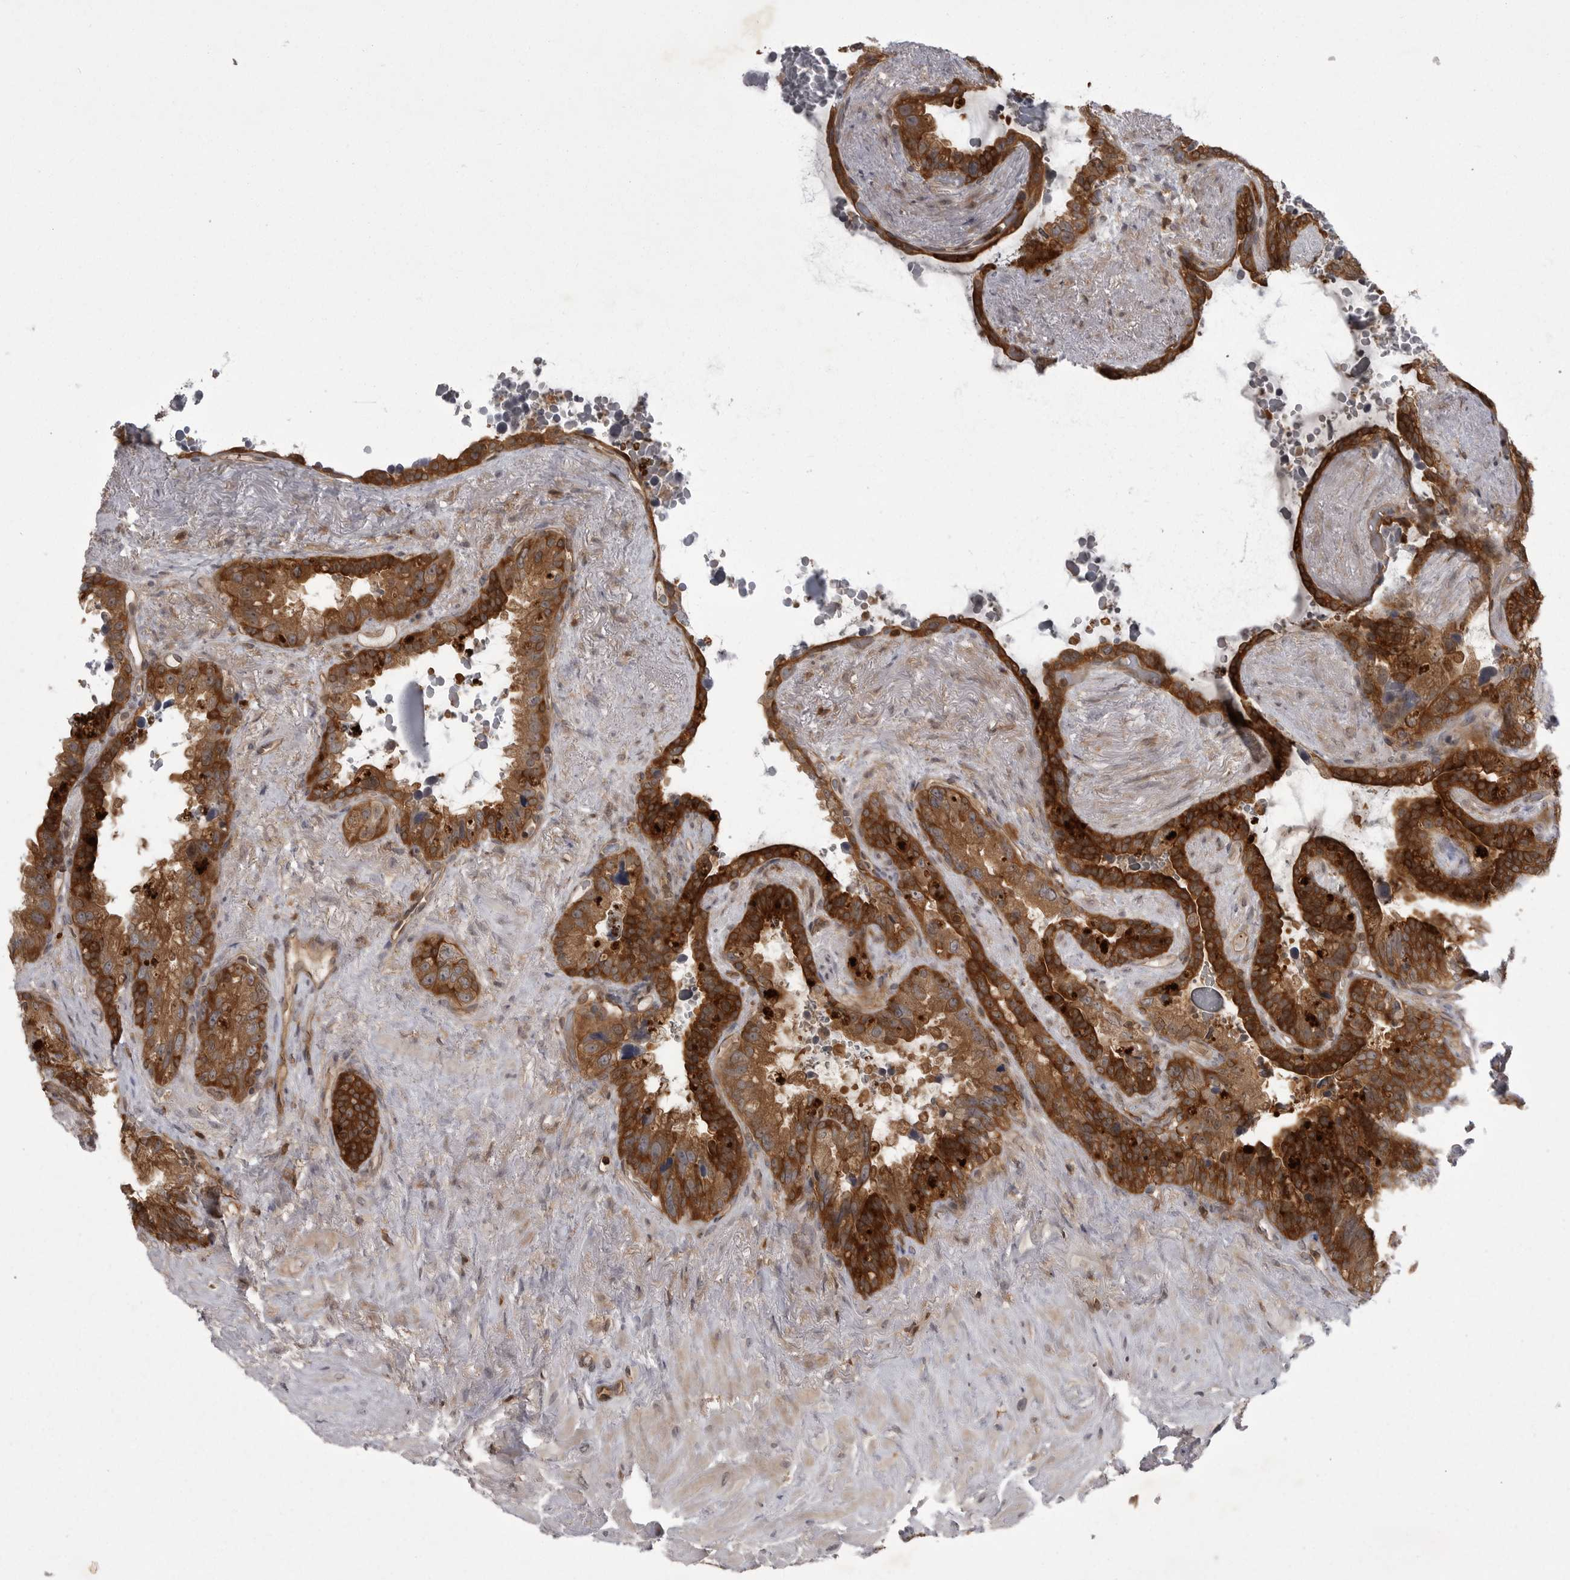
{"staining": {"intensity": "strong", "quantity": "25%-75%", "location": "cytoplasmic/membranous"}, "tissue": "seminal vesicle", "cell_type": "Glandular cells", "image_type": "normal", "snomed": [{"axis": "morphology", "description": "Normal tissue, NOS"}, {"axis": "topography", "description": "Seminal veicle"}], "caption": "An immunohistochemistry (IHC) photomicrograph of normal tissue is shown. Protein staining in brown highlights strong cytoplasmic/membranous positivity in seminal vesicle within glandular cells.", "gene": "STK24", "patient": {"sex": "male", "age": 80}}